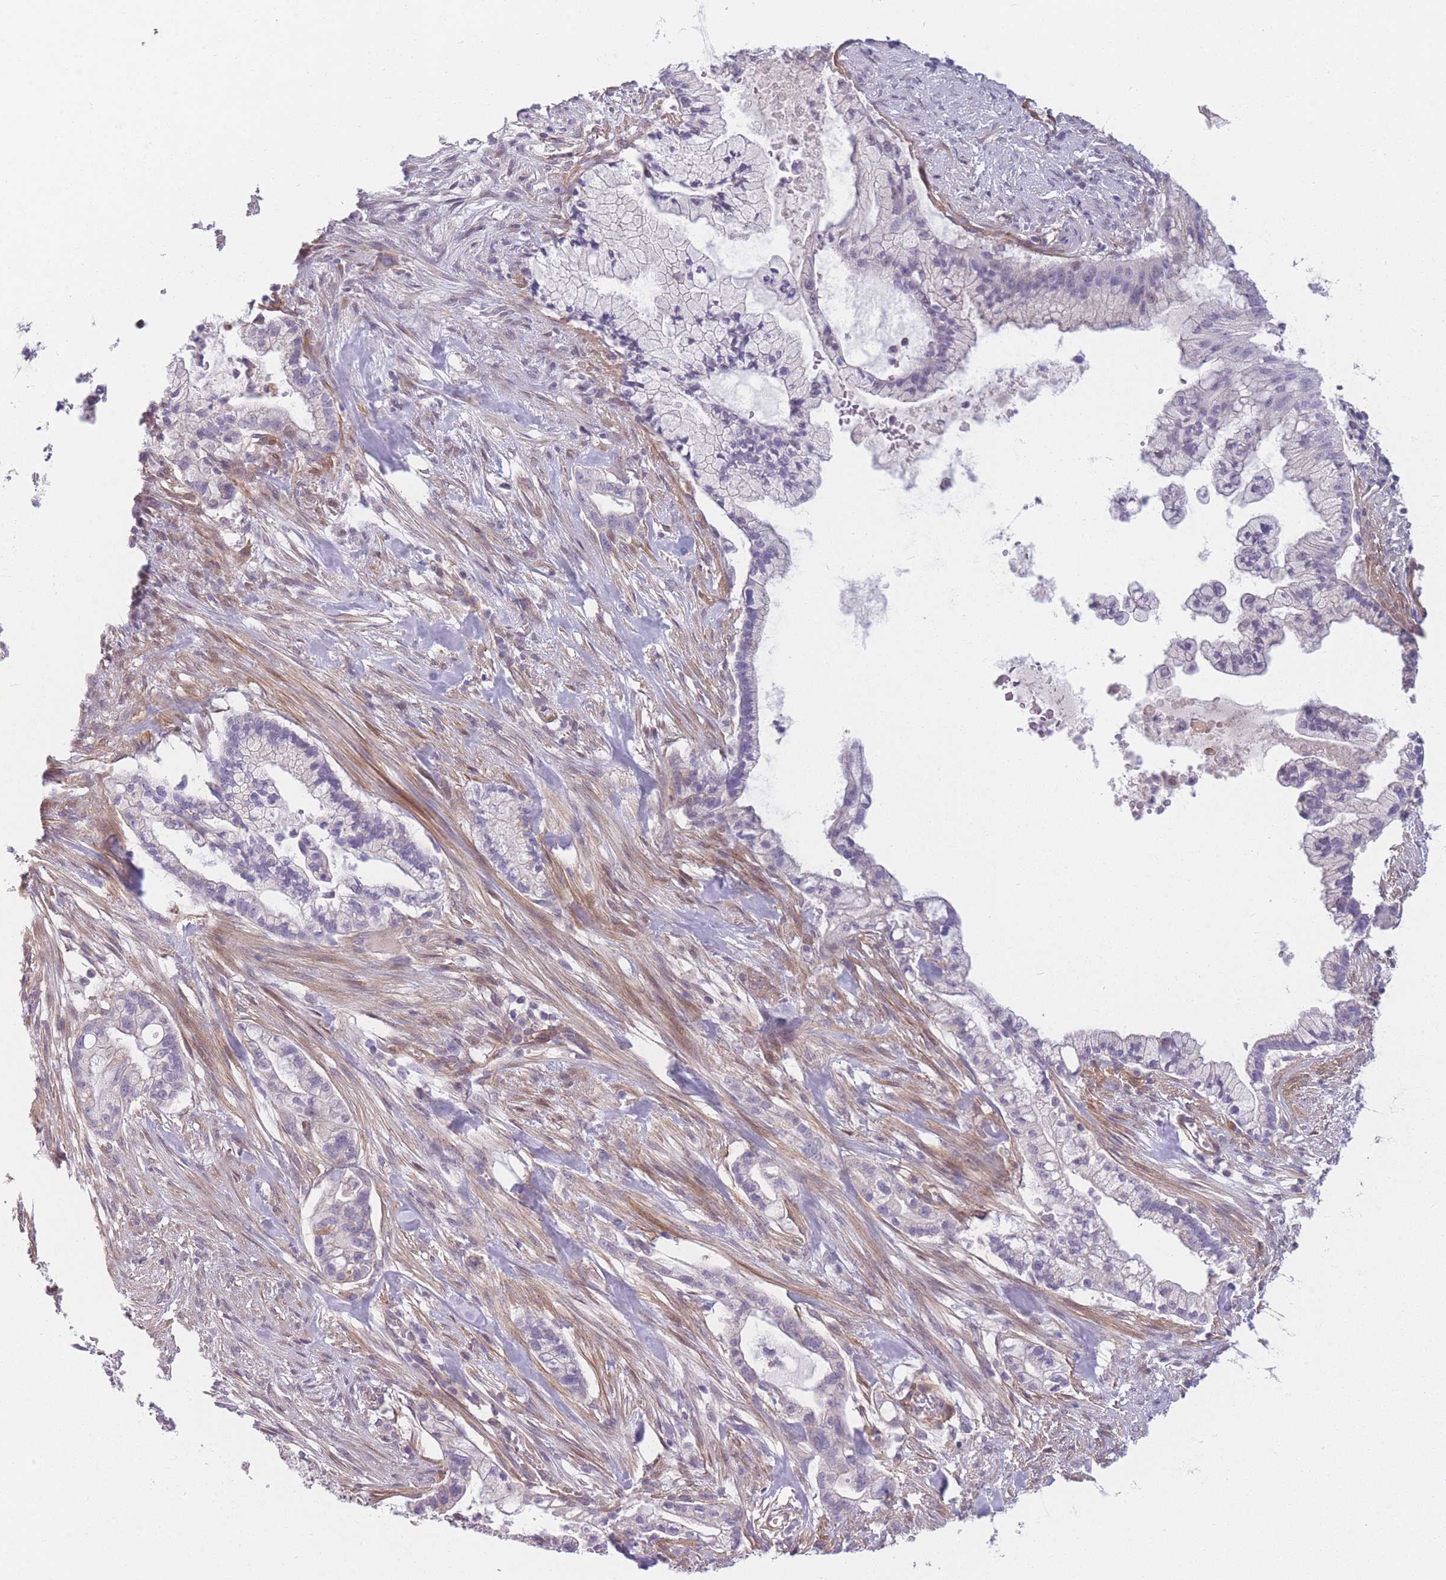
{"staining": {"intensity": "negative", "quantity": "none", "location": "none"}, "tissue": "pancreatic cancer", "cell_type": "Tumor cells", "image_type": "cancer", "snomed": [{"axis": "morphology", "description": "Adenocarcinoma, NOS"}, {"axis": "topography", "description": "Pancreas"}], "caption": "A histopathology image of human pancreatic adenocarcinoma is negative for staining in tumor cells.", "gene": "SLC7A6", "patient": {"sex": "male", "age": 44}}